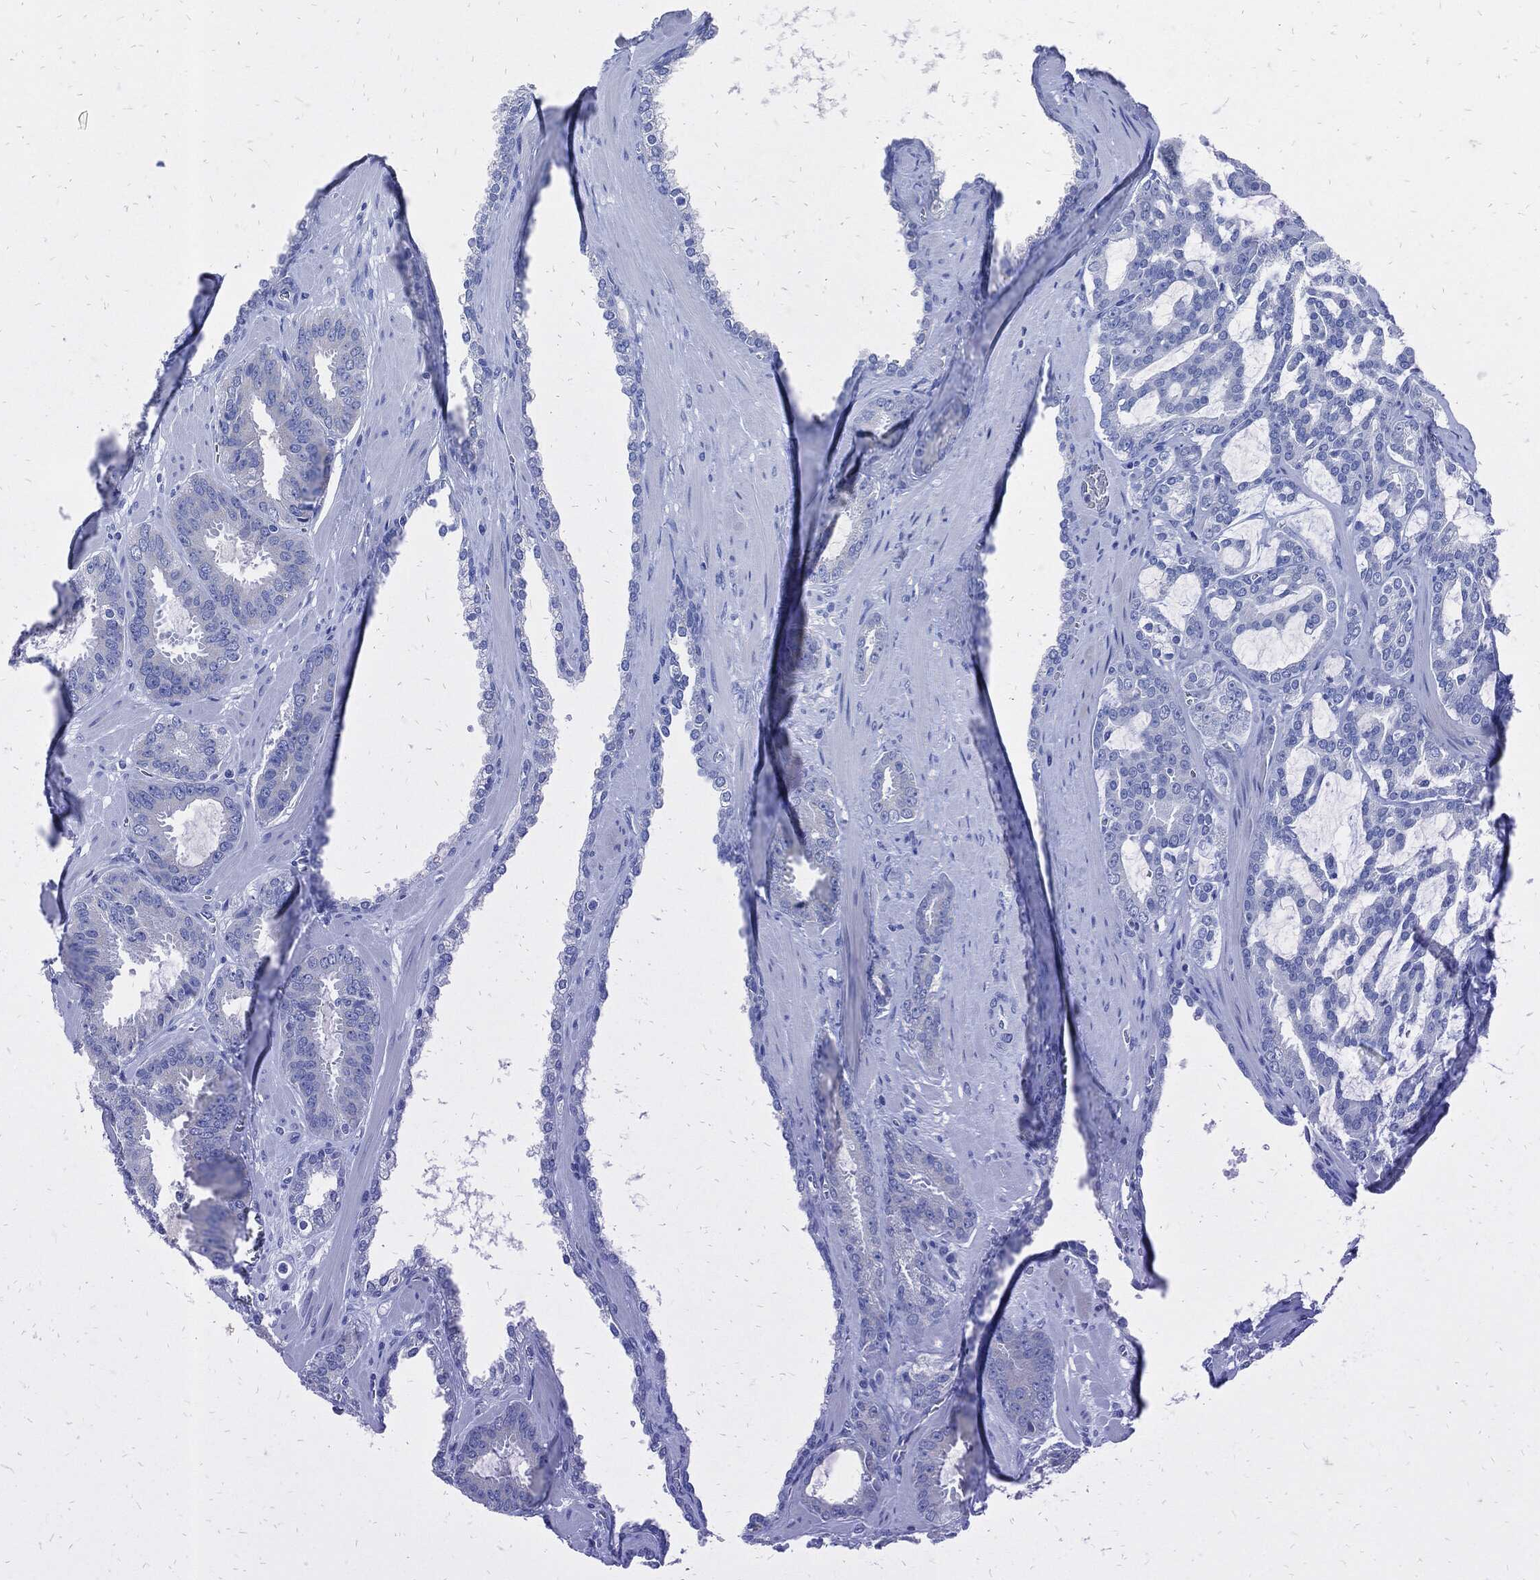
{"staining": {"intensity": "negative", "quantity": "none", "location": "none"}, "tissue": "prostate cancer", "cell_type": "Tumor cells", "image_type": "cancer", "snomed": [{"axis": "morphology", "description": "Adenocarcinoma, NOS"}, {"axis": "topography", "description": "Prostate"}], "caption": "Tumor cells show no significant protein staining in prostate cancer.", "gene": "FABP4", "patient": {"sex": "male", "age": 67}}